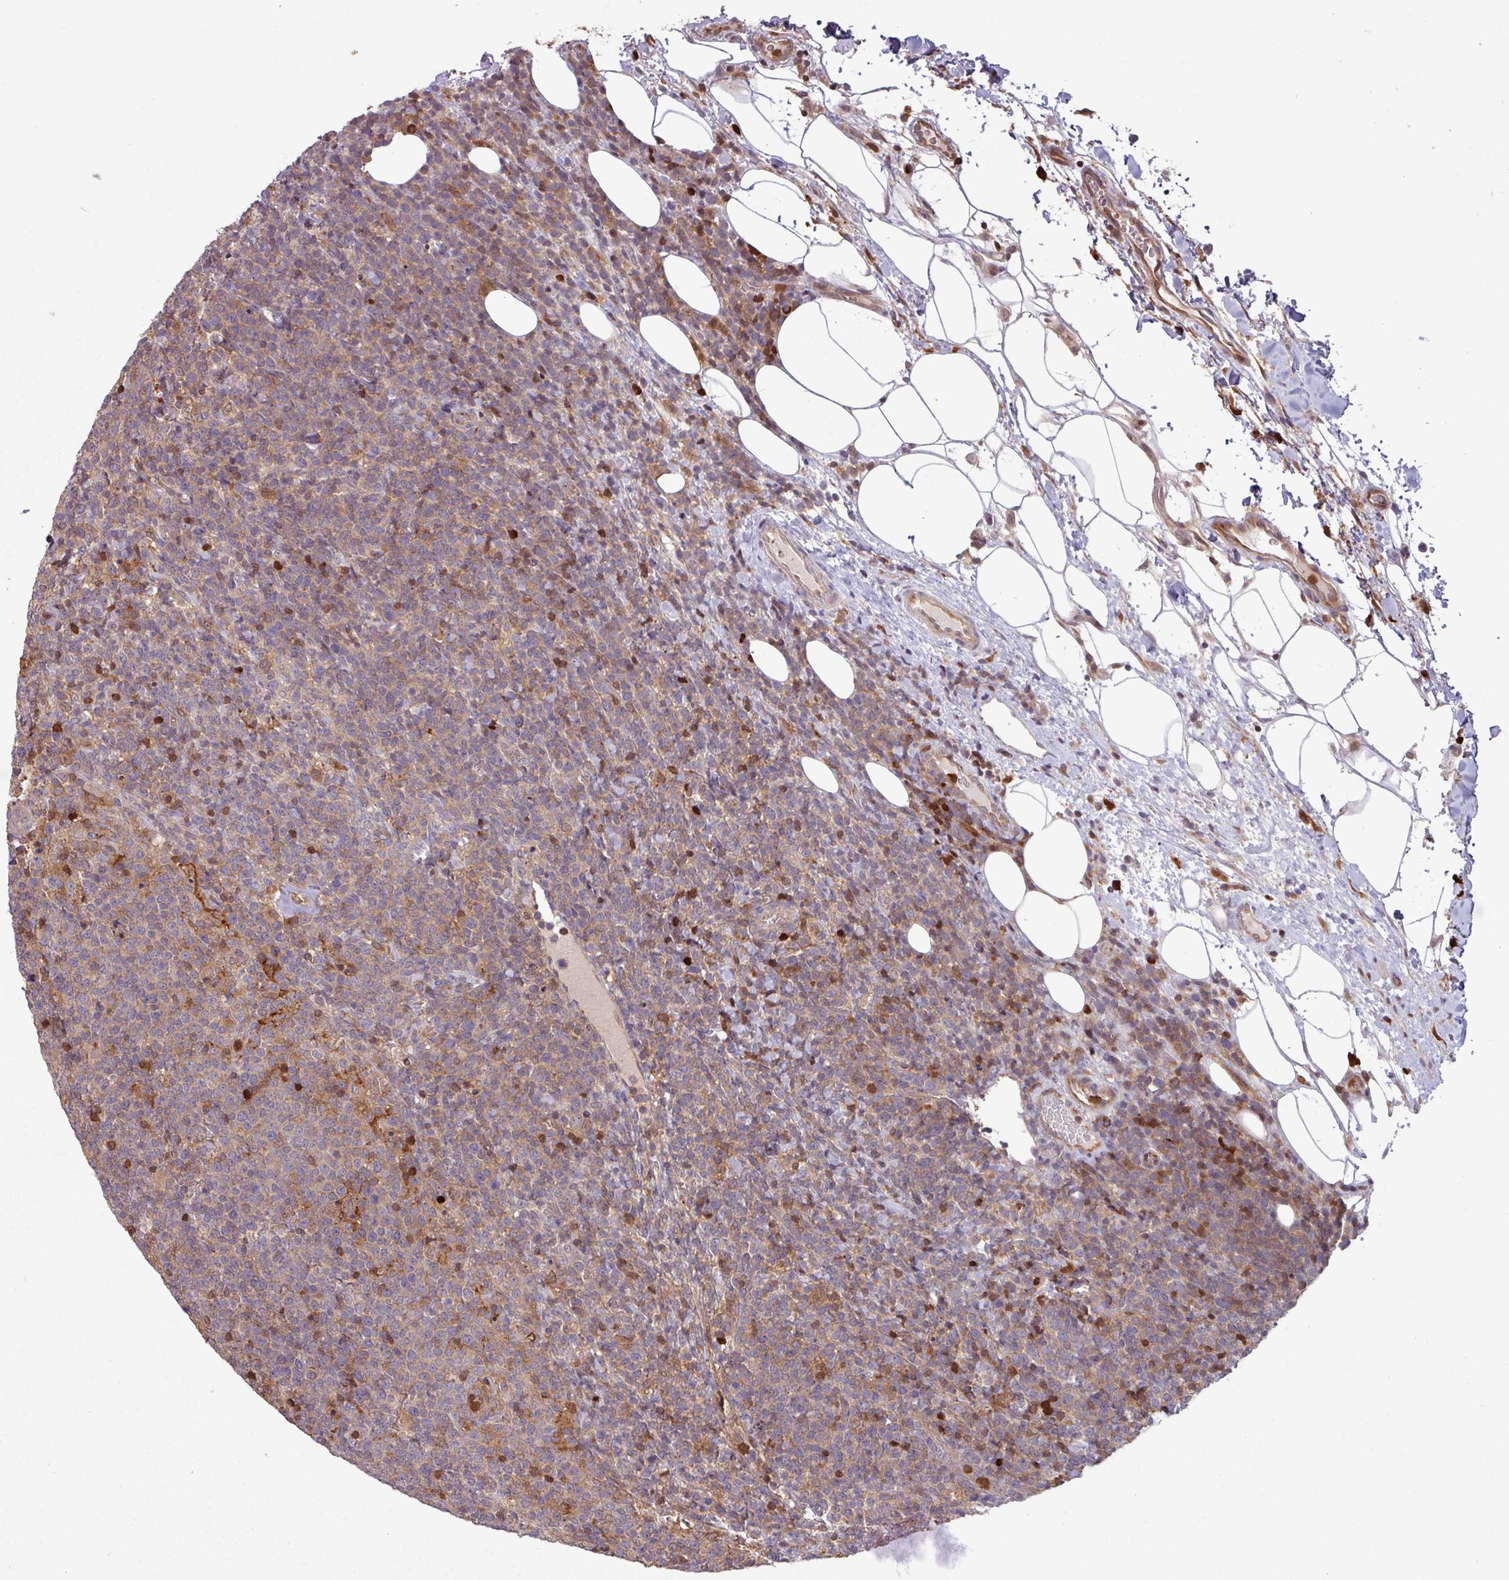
{"staining": {"intensity": "moderate", "quantity": "25%-75%", "location": "cytoplasmic/membranous,nuclear"}, "tissue": "lymphoma", "cell_type": "Tumor cells", "image_type": "cancer", "snomed": [{"axis": "morphology", "description": "Malignant lymphoma, non-Hodgkin's type, High grade"}, {"axis": "topography", "description": "Lymph node"}], "caption": "Lymphoma tissue exhibits moderate cytoplasmic/membranous and nuclear expression in approximately 25%-75% of tumor cells (Stains: DAB in brown, nuclei in blue, Microscopy: brightfield microscopy at high magnification).", "gene": "SEC61G", "patient": {"sex": "male", "age": 61}}